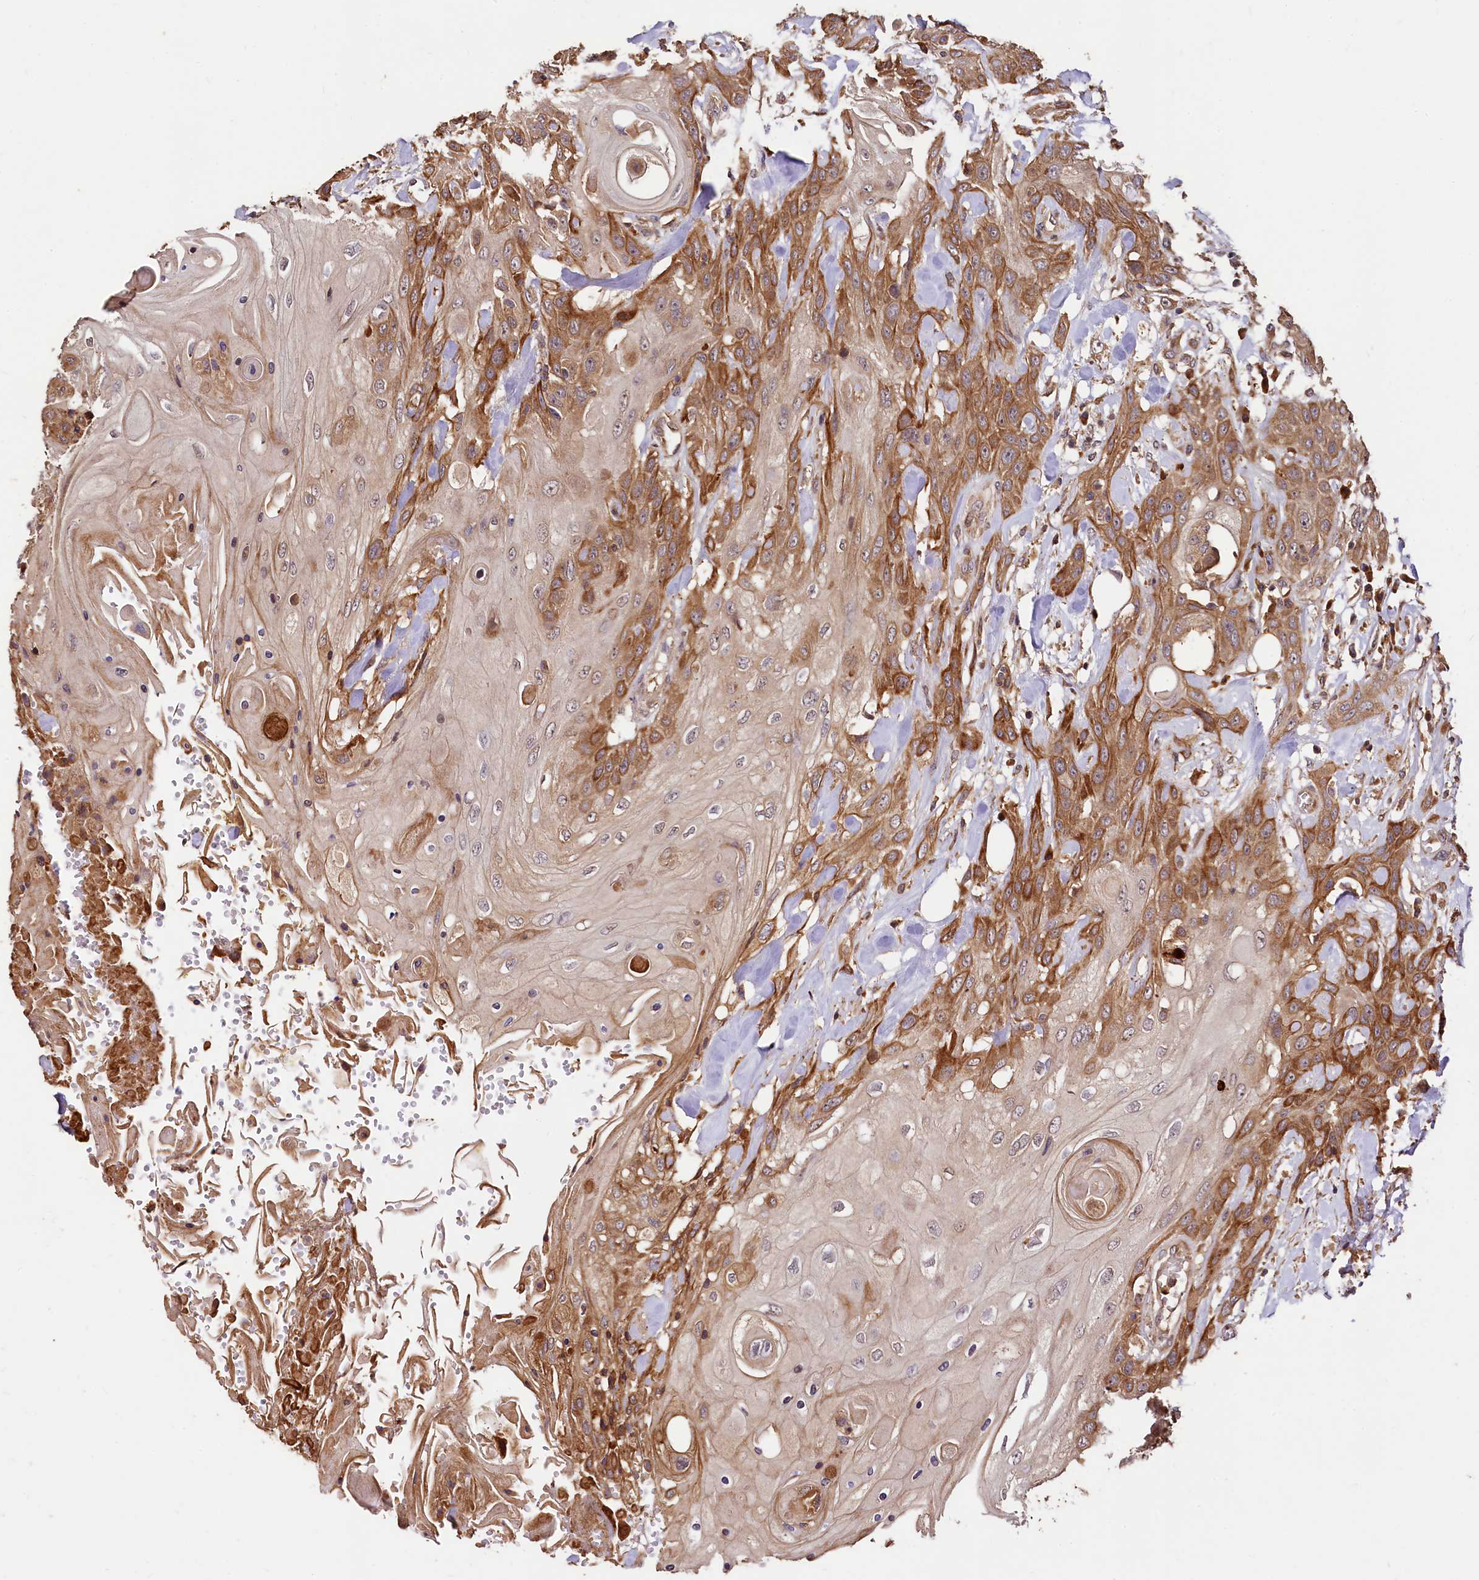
{"staining": {"intensity": "moderate", "quantity": ">75%", "location": "cytoplasmic/membranous"}, "tissue": "head and neck cancer", "cell_type": "Tumor cells", "image_type": "cancer", "snomed": [{"axis": "morphology", "description": "Squamous cell carcinoma, NOS"}, {"axis": "topography", "description": "Head-Neck"}], "caption": "A brown stain highlights moderate cytoplasmic/membranous positivity of a protein in human squamous cell carcinoma (head and neck) tumor cells. (DAB IHC with brightfield microscopy, high magnification).", "gene": "RASSF1", "patient": {"sex": "female", "age": 43}}